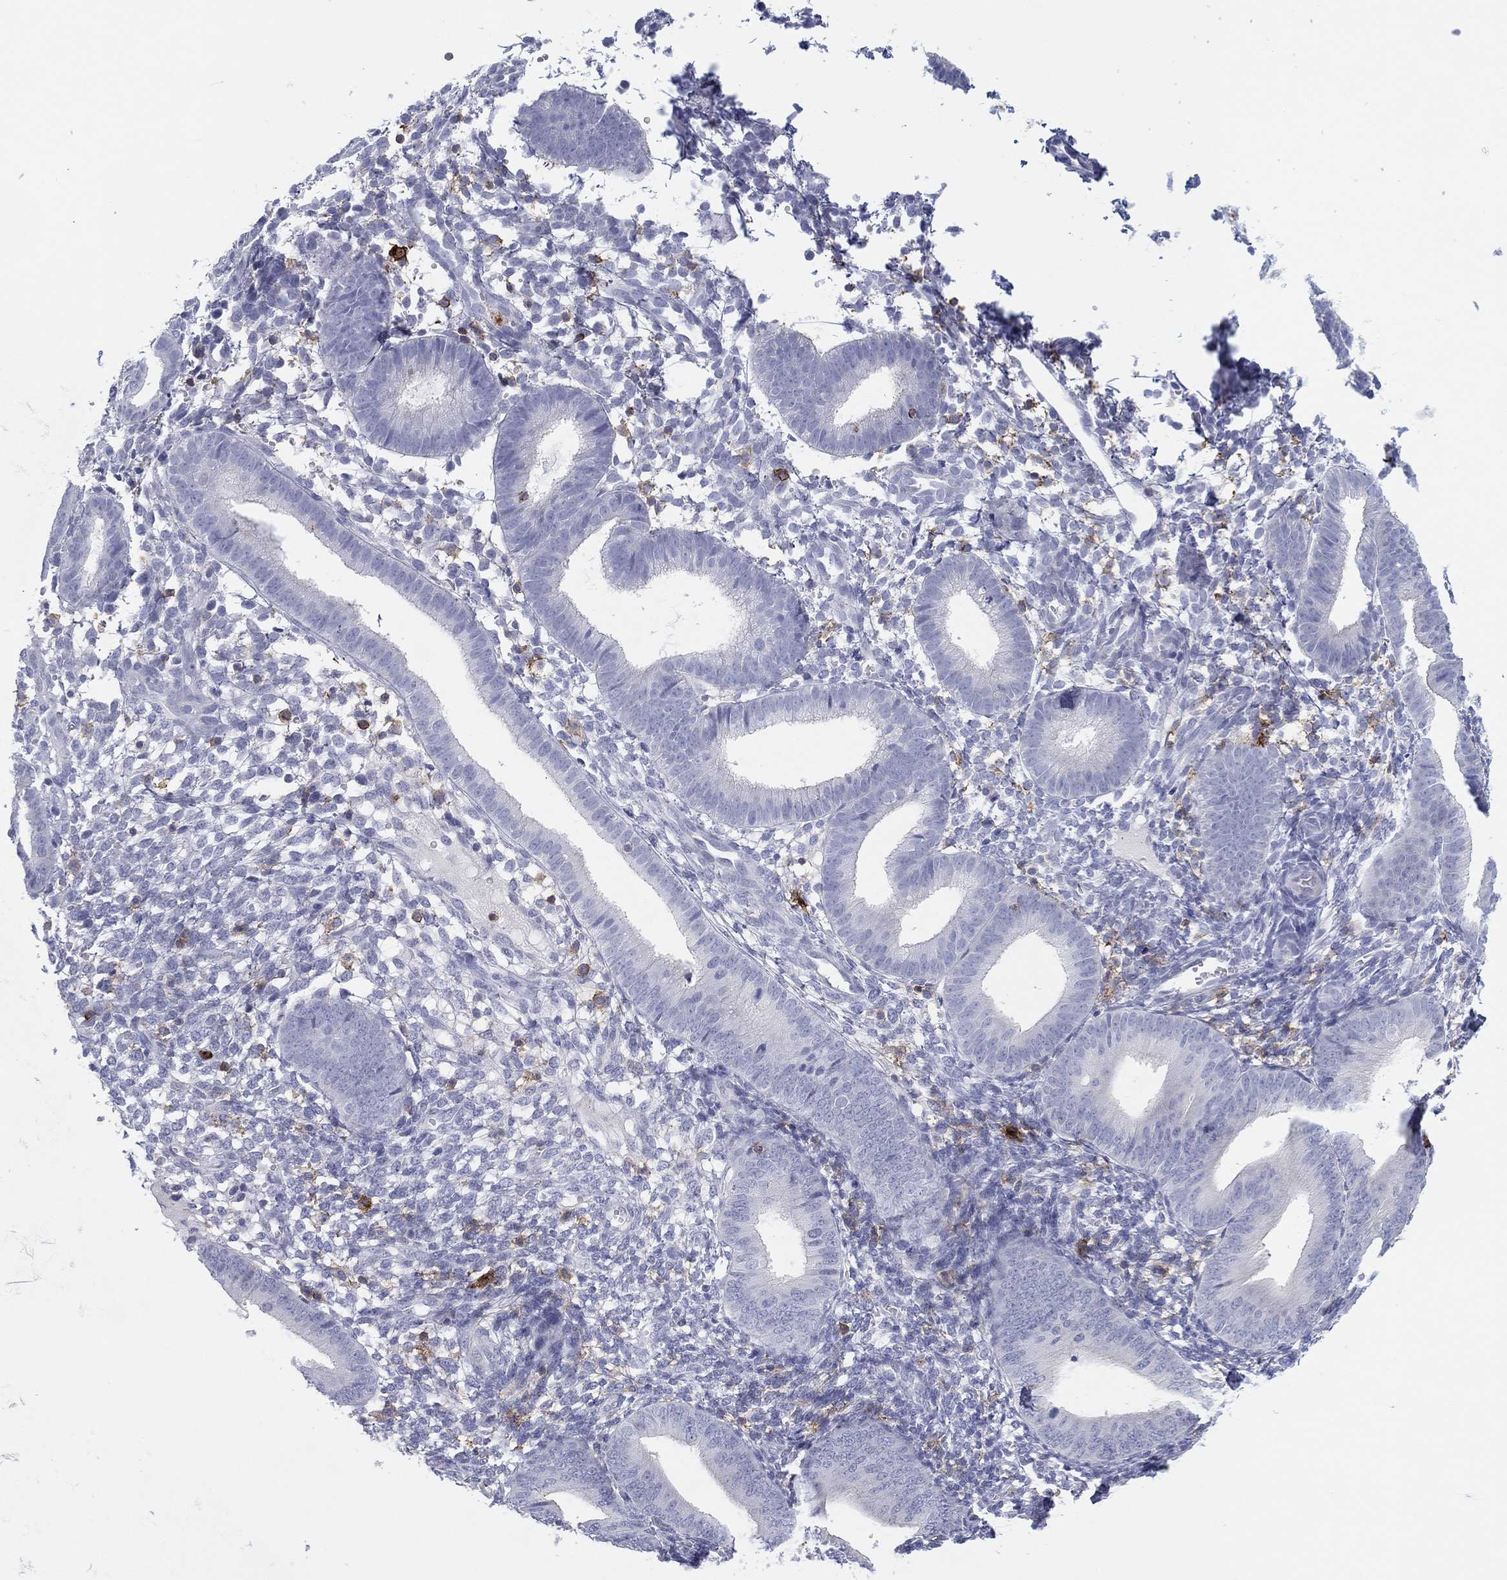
{"staining": {"intensity": "negative", "quantity": "none", "location": "none"}, "tissue": "endometrium", "cell_type": "Cells in endometrial stroma", "image_type": "normal", "snomed": [{"axis": "morphology", "description": "Normal tissue, NOS"}, {"axis": "topography", "description": "Endometrium"}], "caption": "The histopathology image displays no staining of cells in endometrial stroma in unremarkable endometrium. (DAB (3,3'-diaminobenzidine) IHC visualized using brightfield microscopy, high magnification).", "gene": "SELPLG", "patient": {"sex": "female", "age": 39}}